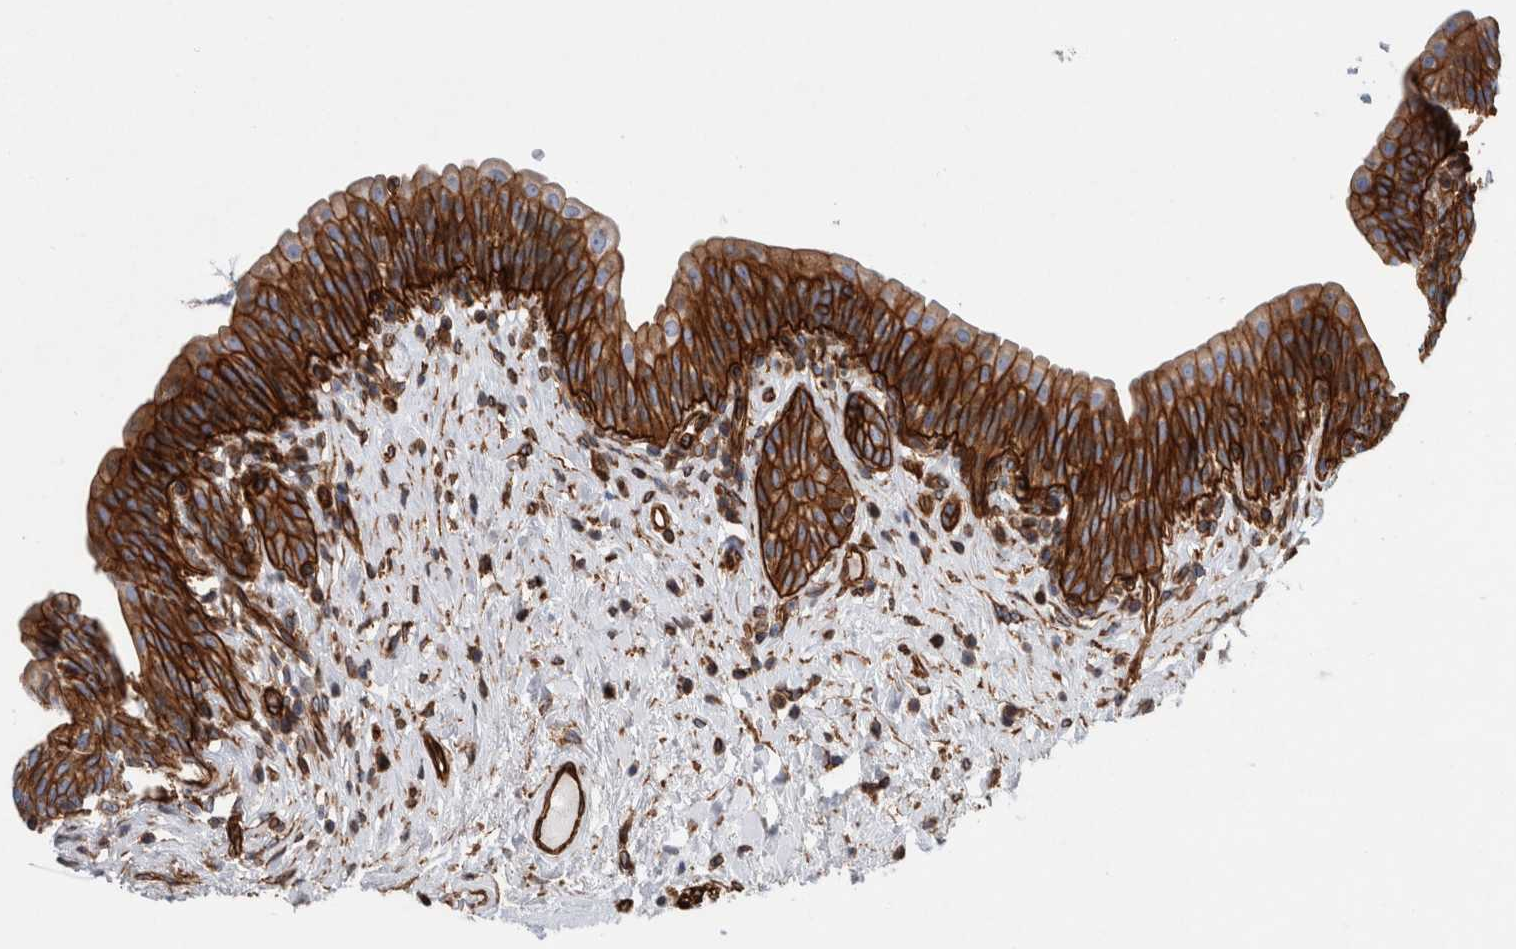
{"staining": {"intensity": "strong", "quantity": ">75%", "location": "cytoplasmic/membranous"}, "tissue": "urinary bladder", "cell_type": "Urothelial cells", "image_type": "normal", "snomed": [{"axis": "morphology", "description": "Normal tissue, NOS"}, {"axis": "topography", "description": "Urinary bladder"}], "caption": "Urothelial cells reveal strong cytoplasmic/membranous expression in about >75% of cells in normal urinary bladder. The protein of interest is shown in brown color, while the nuclei are stained blue.", "gene": "PLEC", "patient": {"sex": "male", "age": 83}}